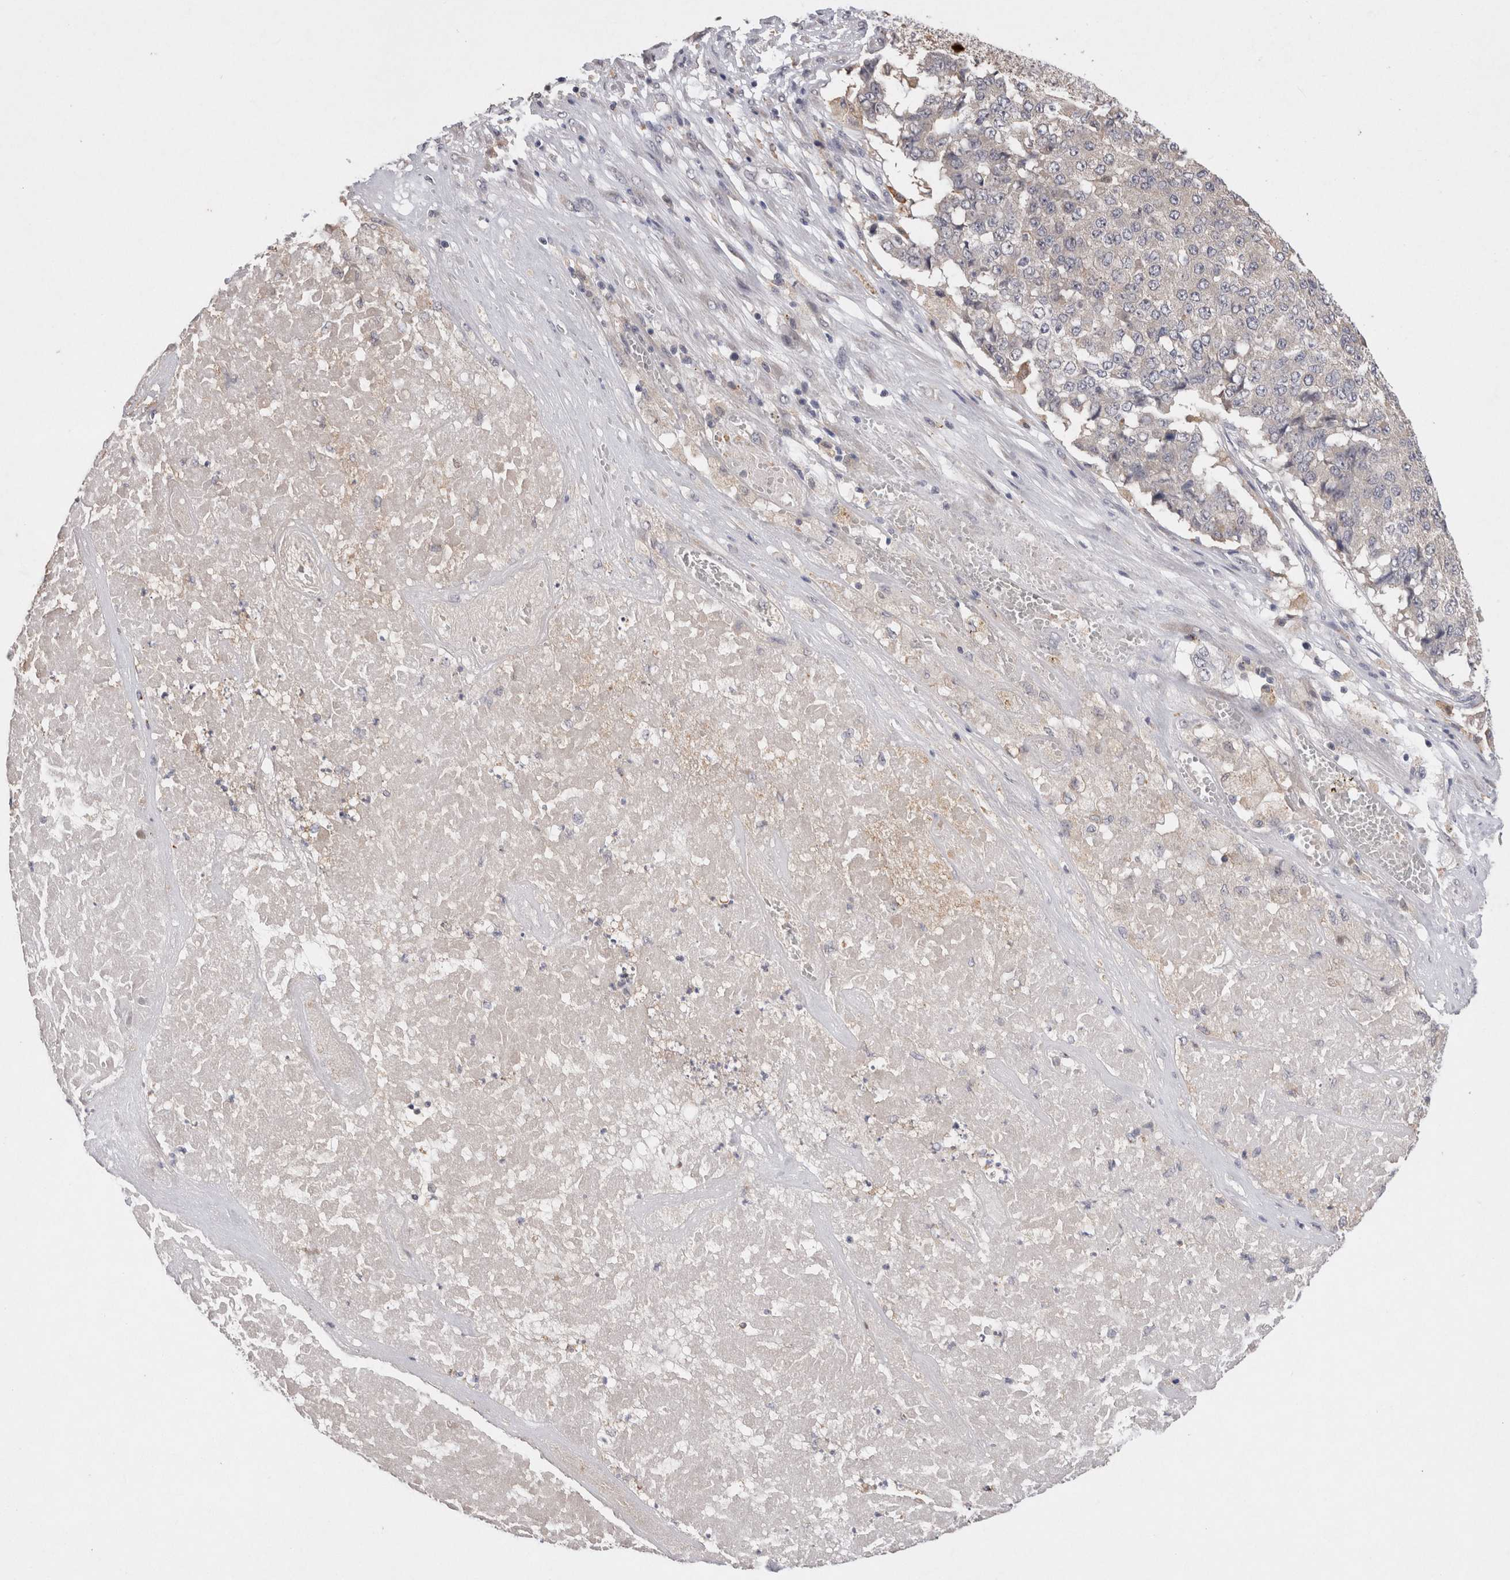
{"staining": {"intensity": "negative", "quantity": "none", "location": "none"}, "tissue": "pancreatic cancer", "cell_type": "Tumor cells", "image_type": "cancer", "snomed": [{"axis": "morphology", "description": "Adenocarcinoma, NOS"}, {"axis": "topography", "description": "Pancreas"}], "caption": "A histopathology image of human pancreatic cancer is negative for staining in tumor cells.", "gene": "VSIG4", "patient": {"sex": "male", "age": 50}}